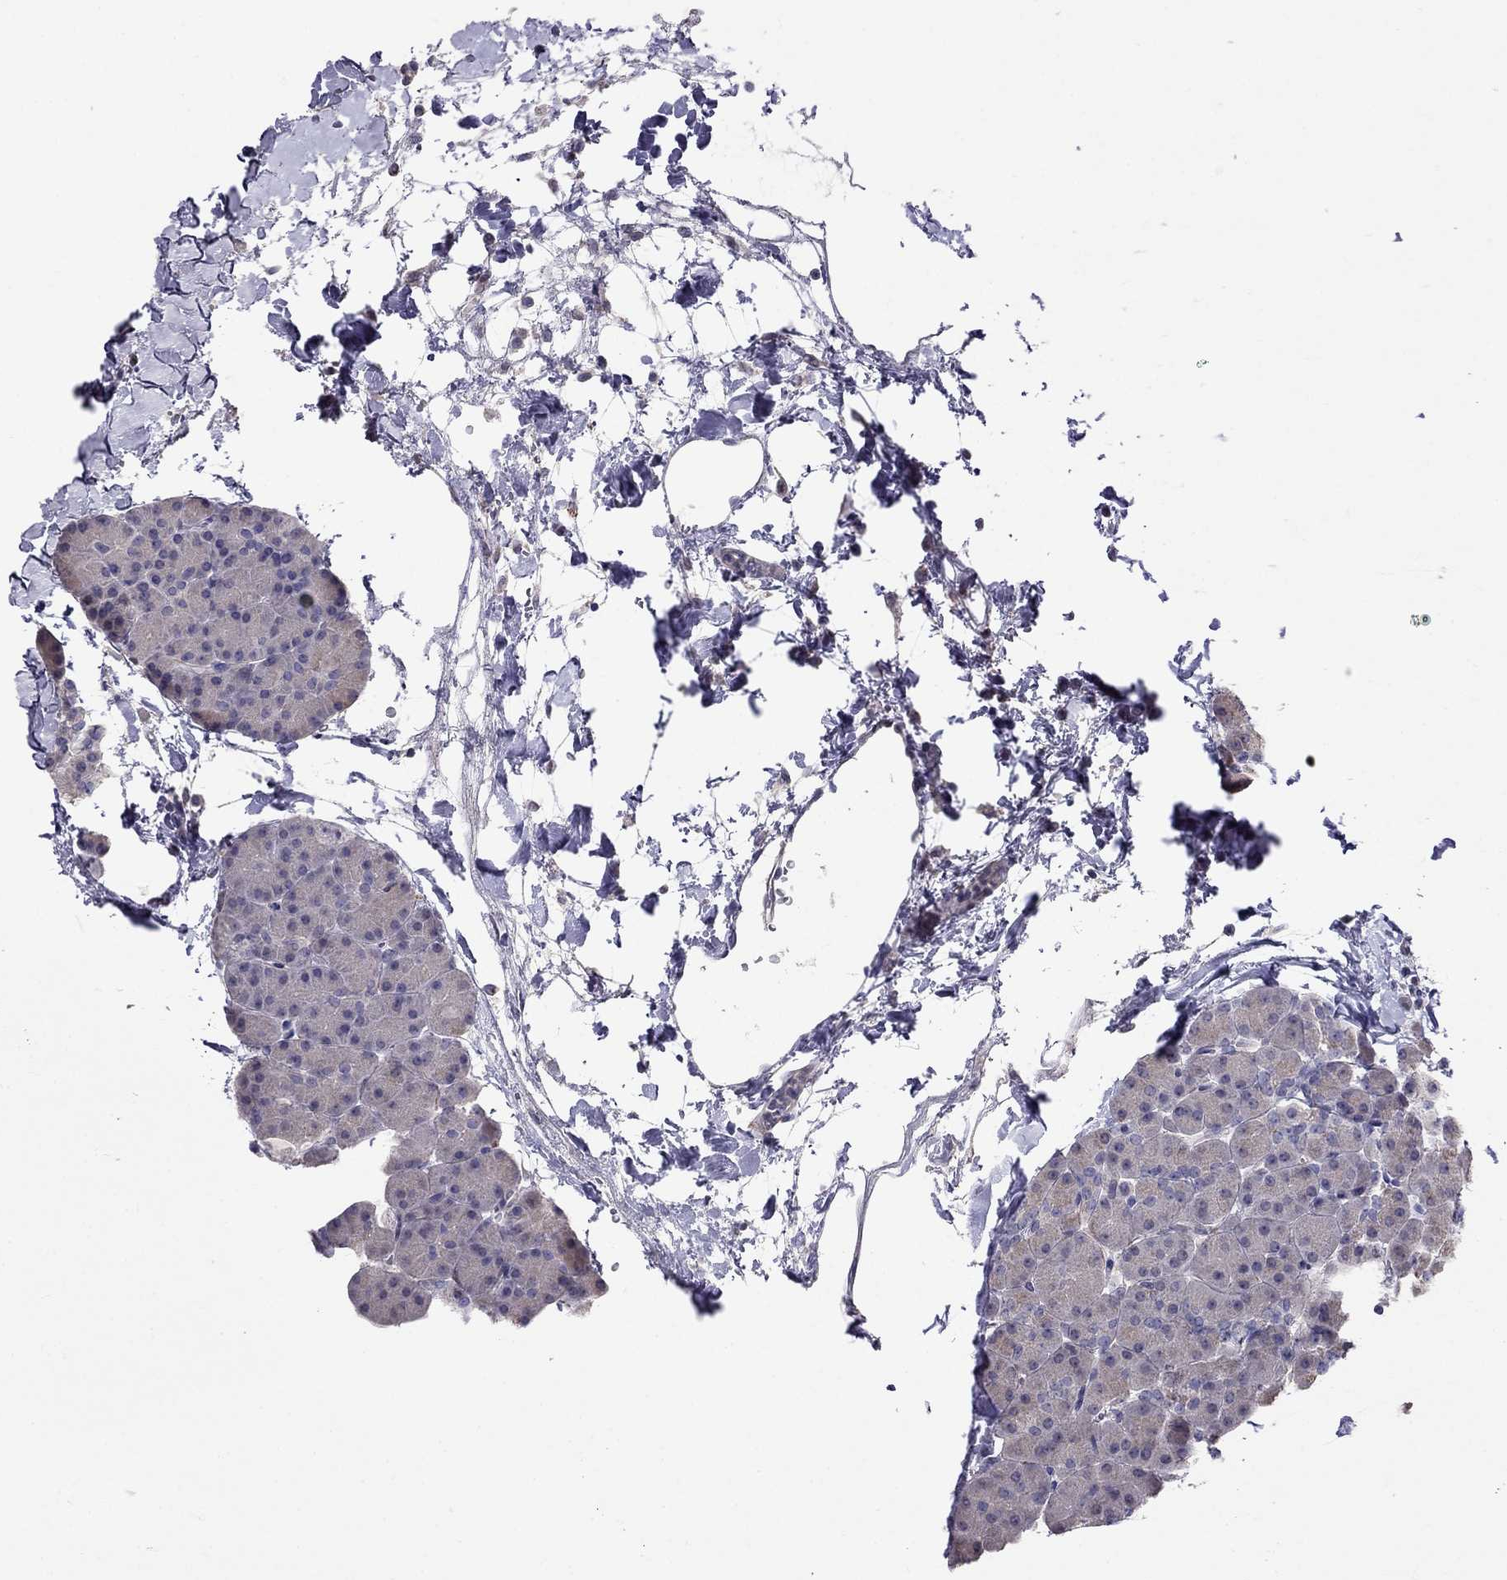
{"staining": {"intensity": "negative", "quantity": "none", "location": "none"}, "tissue": "pancreas", "cell_type": "Exocrine glandular cells", "image_type": "normal", "snomed": [{"axis": "morphology", "description": "Normal tissue, NOS"}, {"axis": "topography", "description": "Pancreas"}], "caption": "Photomicrograph shows no protein staining in exocrine glandular cells of unremarkable pancreas.", "gene": "MAGEB4", "patient": {"sex": "female", "age": 44}}